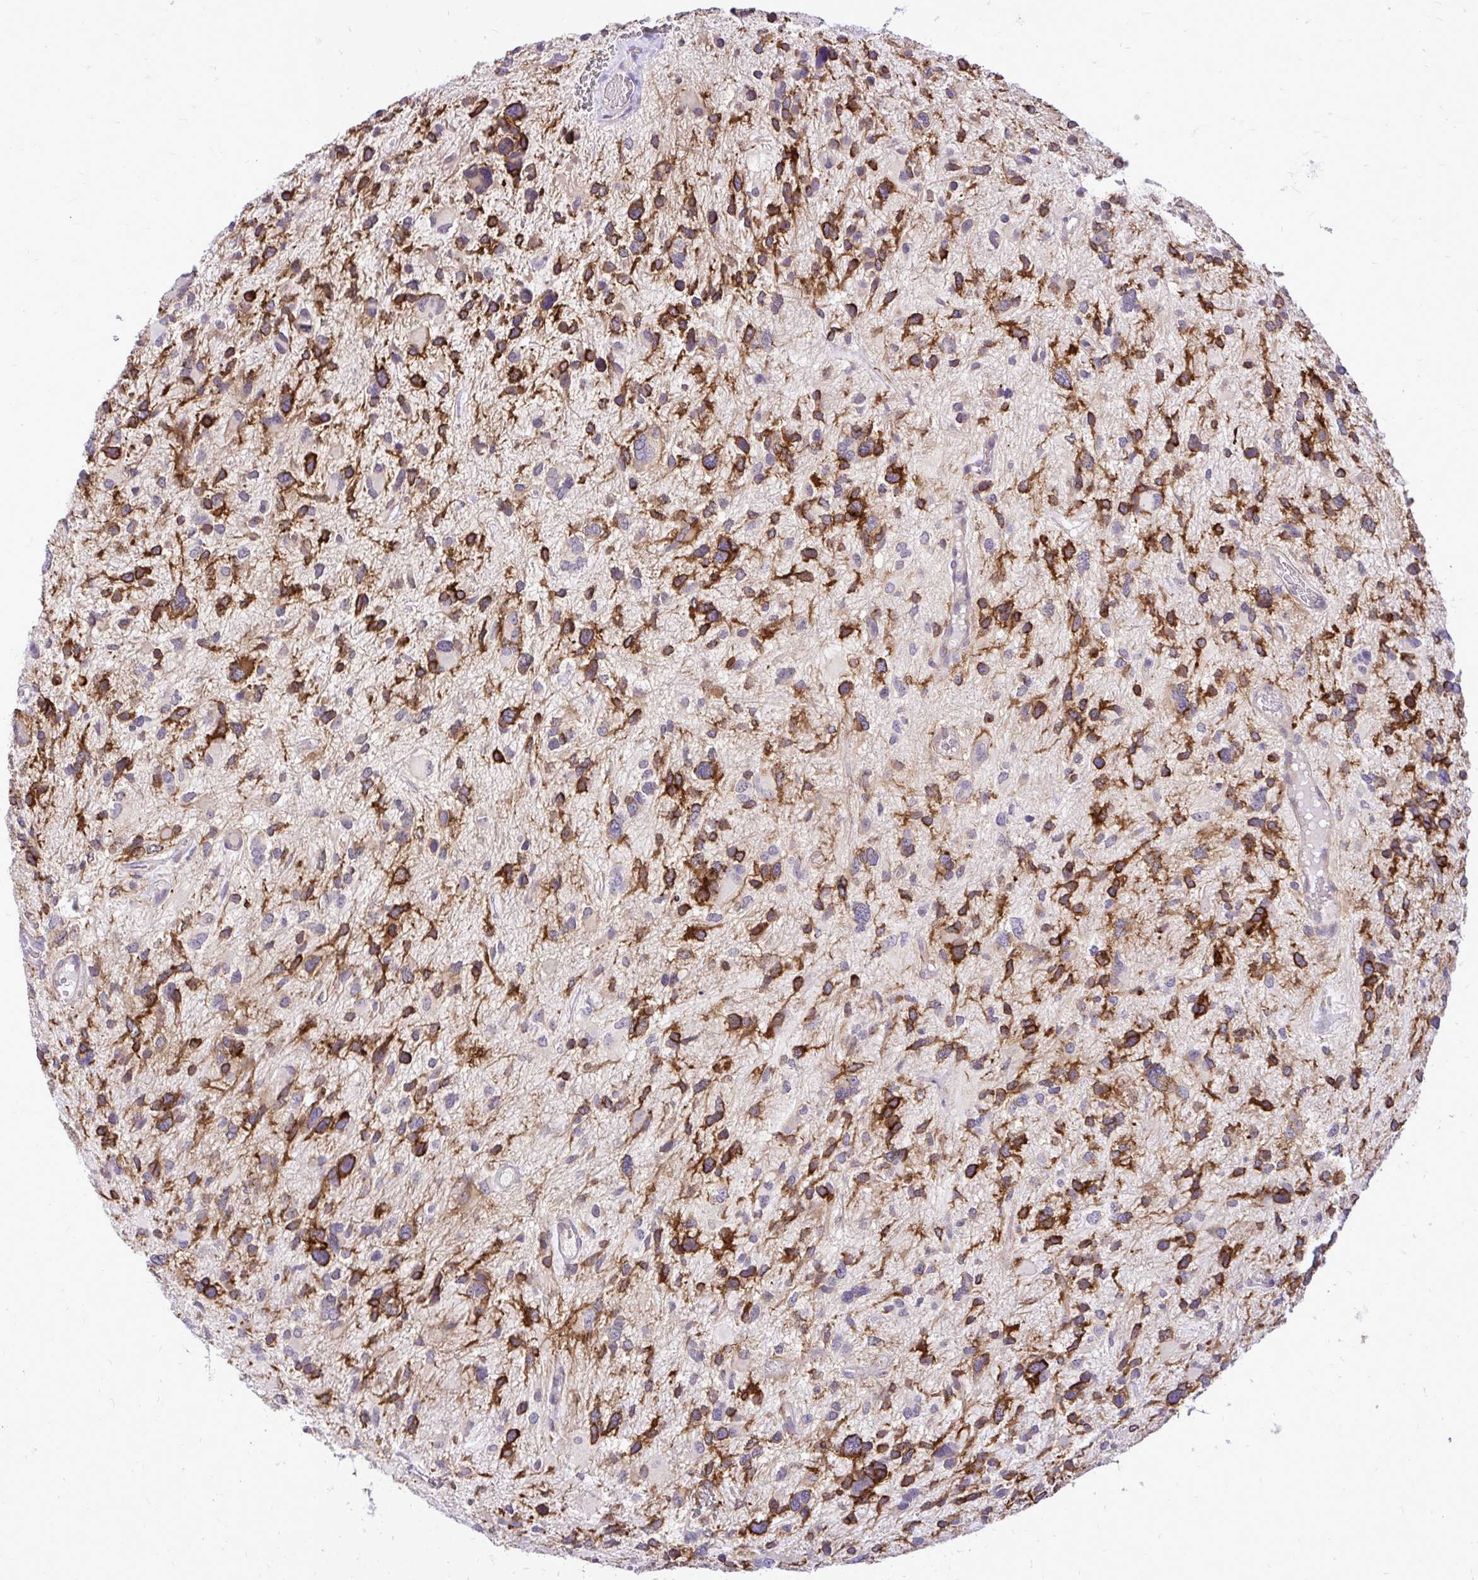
{"staining": {"intensity": "strong", "quantity": ">75%", "location": "cytoplasmic/membranous"}, "tissue": "glioma", "cell_type": "Tumor cells", "image_type": "cancer", "snomed": [{"axis": "morphology", "description": "Glioma, malignant, High grade"}, {"axis": "topography", "description": "Brain"}], "caption": "Protein staining displays strong cytoplasmic/membranous positivity in approximately >75% of tumor cells in glioma.", "gene": "SPTBN2", "patient": {"sex": "female", "age": 11}}